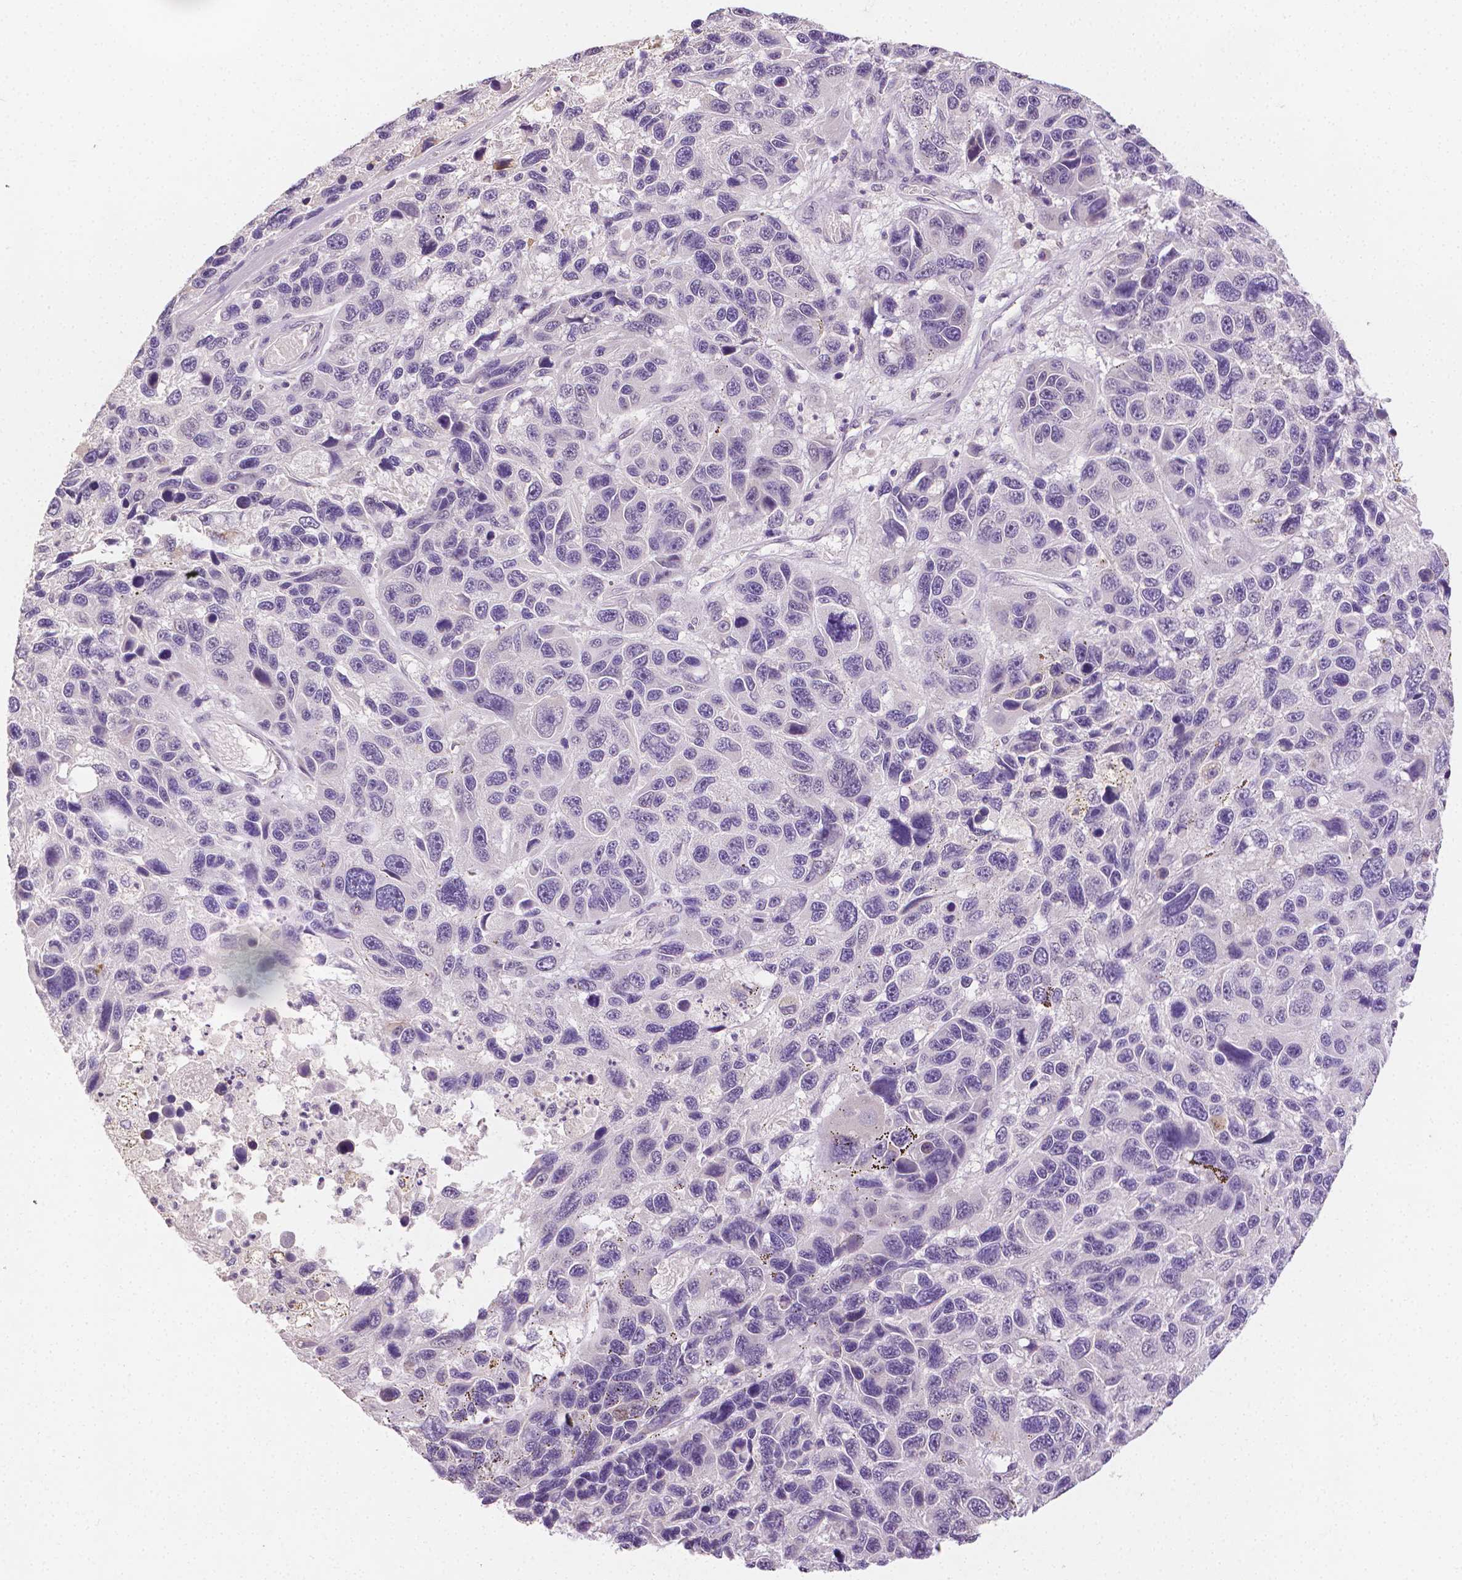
{"staining": {"intensity": "negative", "quantity": "none", "location": "none"}, "tissue": "melanoma", "cell_type": "Tumor cells", "image_type": "cancer", "snomed": [{"axis": "morphology", "description": "Malignant melanoma, NOS"}, {"axis": "topography", "description": "Skin"}], "caption": "IHC of human malignant melanoma reveals no expression in tumor cells.", "gene": "TGM1", "patient": {"sex": "male", "age": 53}}